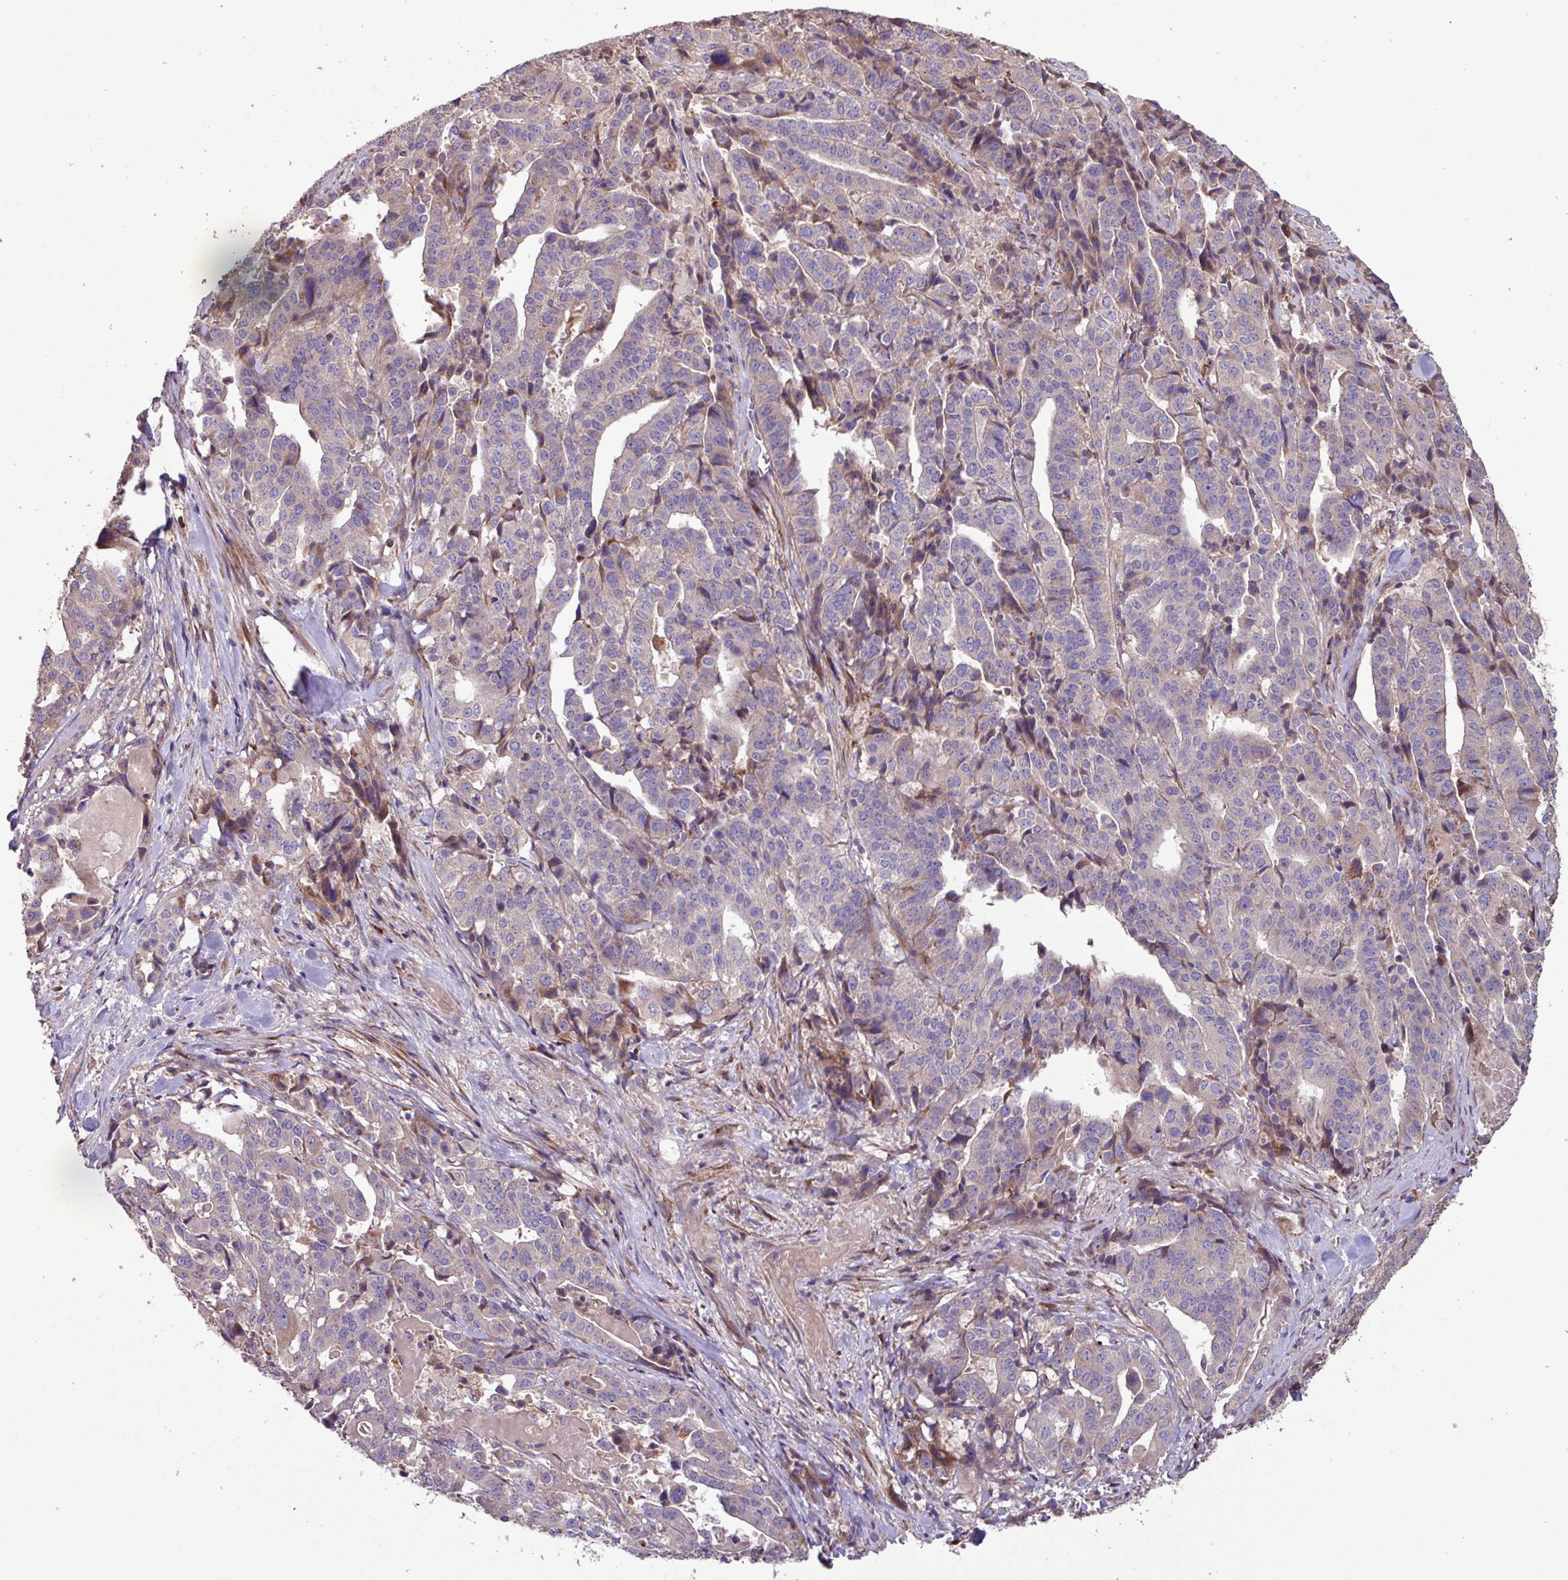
{"staining": {"intensity": "moderate", "quantity": "<25%", "location": "cytoplasmic/membranous"}, "tissue": "stomach cancer", "cell_type": "Tumor cells", "image_type": "cancer", "snomed": [{"axis": "morphology", "description": "Adenocarcinoma, NOS"}, {"axis": "topography", "description": "Stomach"}], "caption": "Adenocarcinoma (stomach) stained for a protein (brown) demonstrates moderate cytoplasmic/membranous positive staining in about <25% of tumor cells.", "gene": "PTPRQ", "patient": {"sex": "male", "age": 48}}